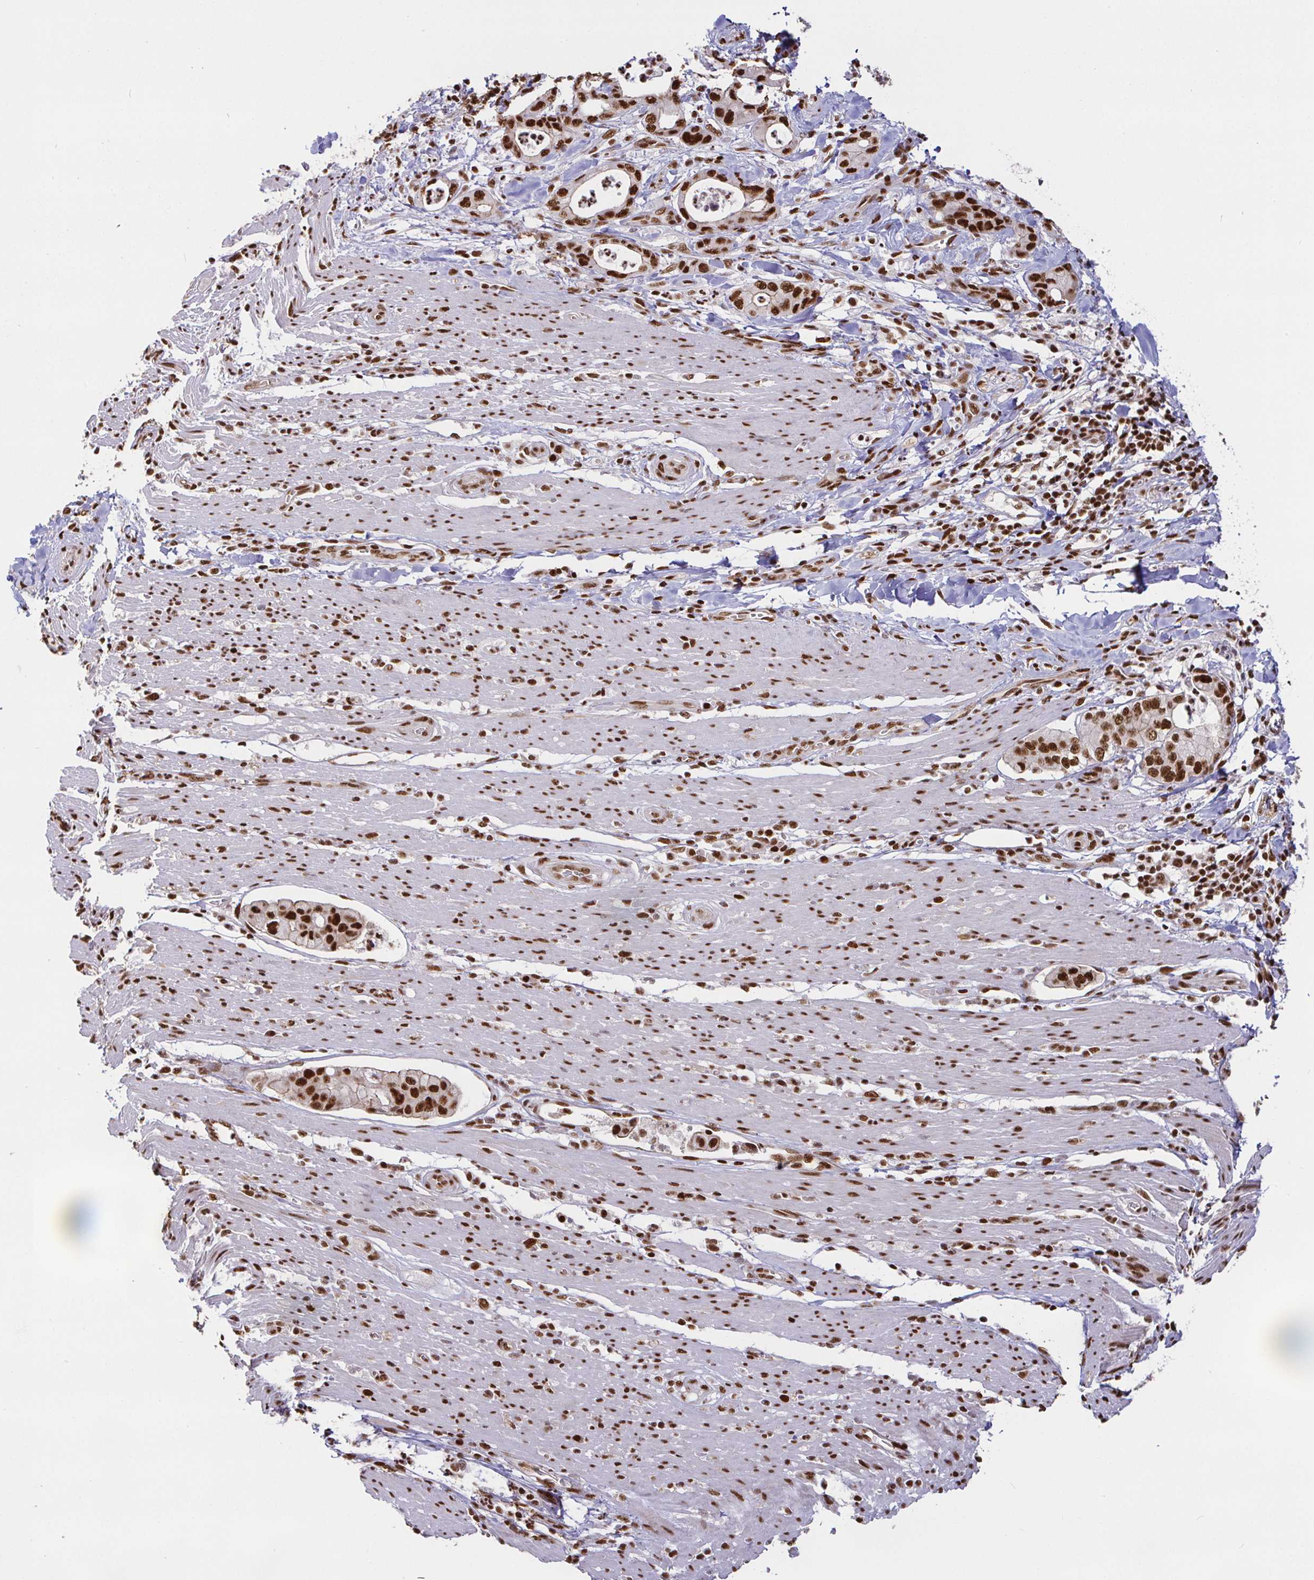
{"staining": {"intensity": "strong", "quantity": ">75%", "location": "nuclear"}, "tissue": "pancreatic cancer", "cell_type": "Tumor cells", "image_type": "cancer", "snomed": [{"axis": "morphology", "description": "Adenocarcinoma, NOS"}, {"axis": "topography", "description": "Pancreas"}], "caption": "The immunohistochemical stain shows strong nuclear staining in tumor cells of pancreatic cancer tissue.", "gene": "SP3", "patient": {"sex": "male", "age": 68}}